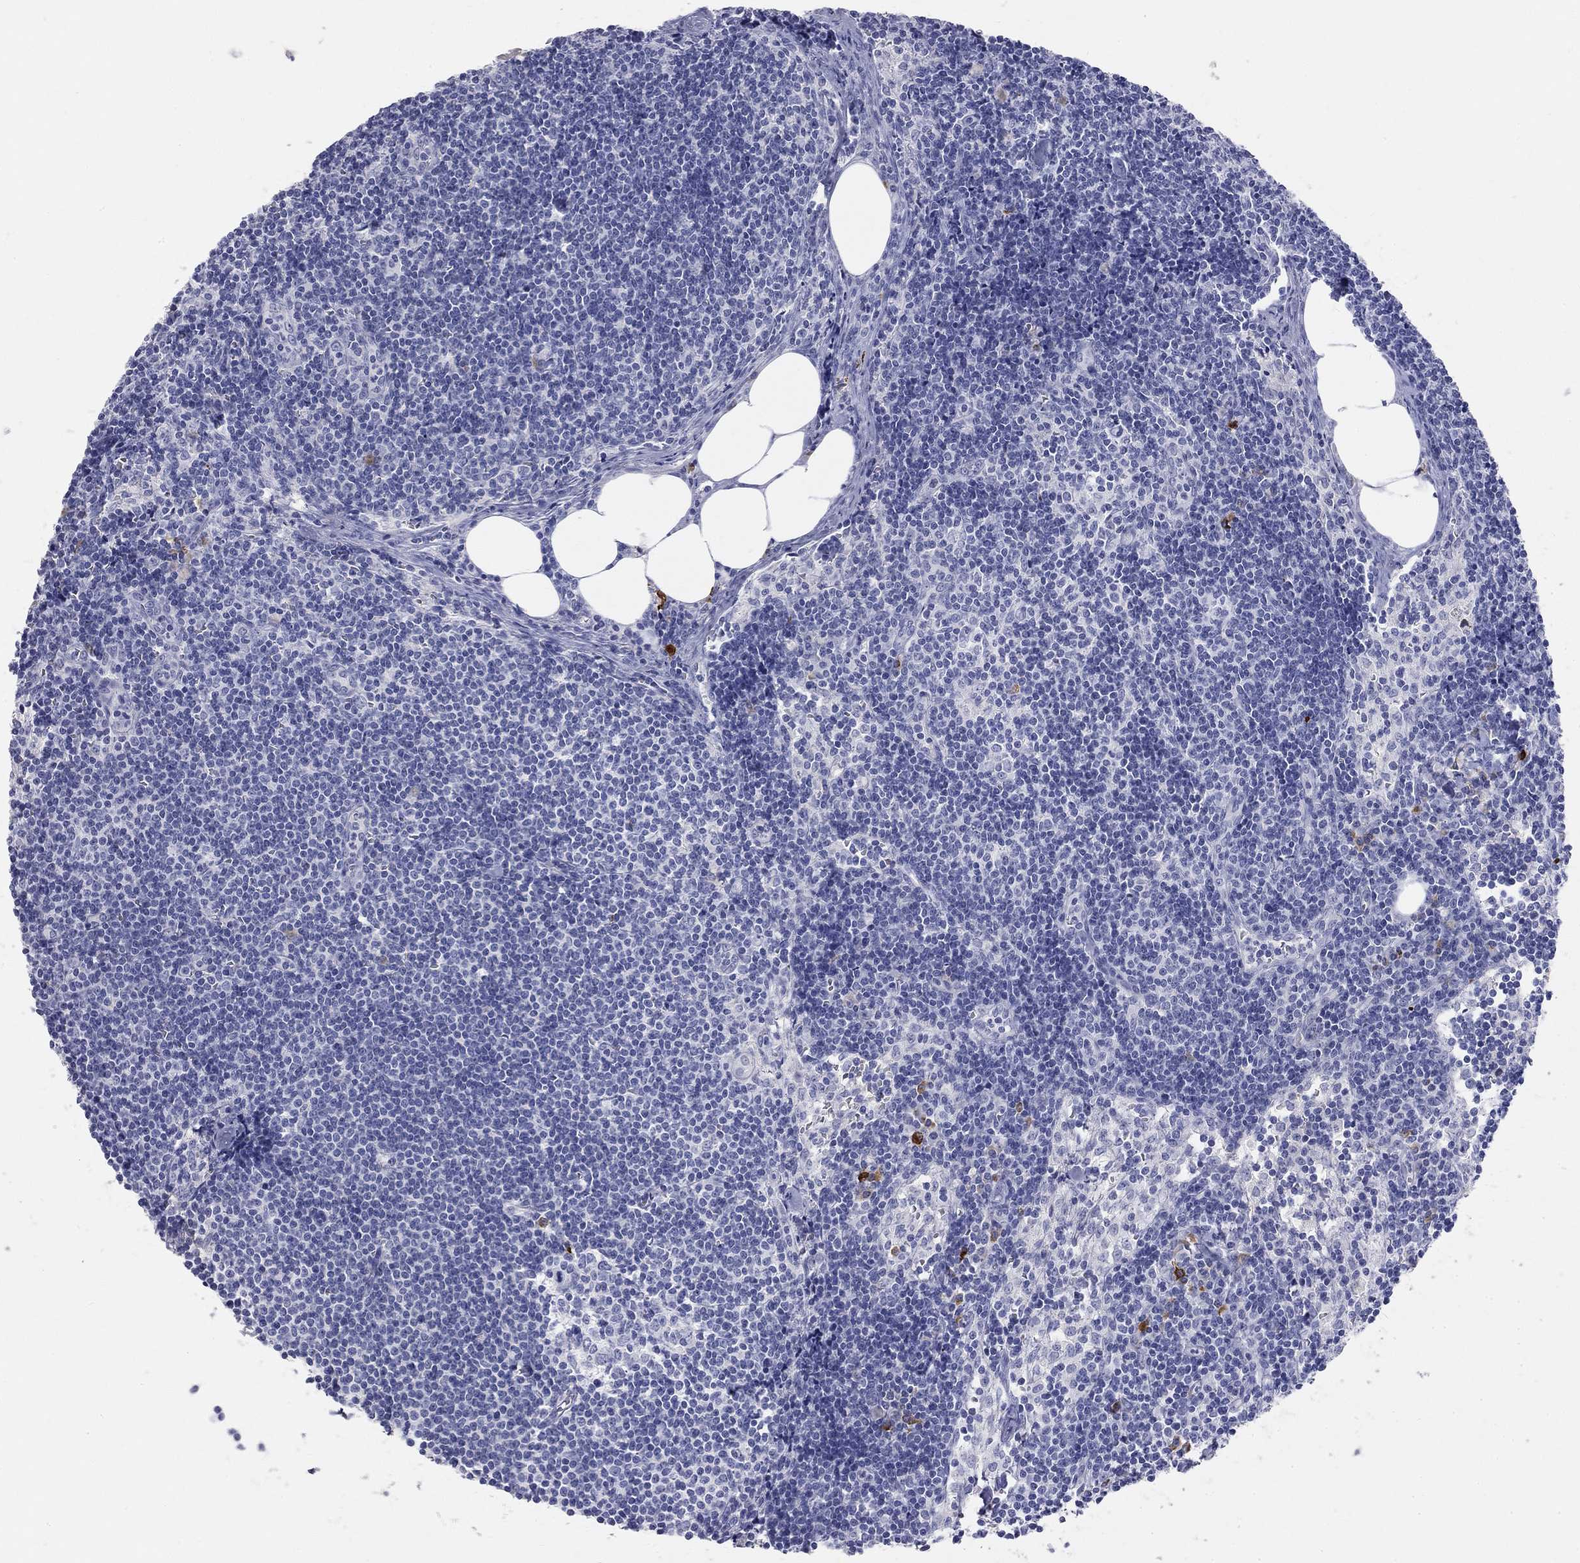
{"staining": {"intensity": "negative", "quantity": "none", "location": "none"}, "tissue": "lymph node", "cell_type": "Germinal center cells", "image_type": "normal", "snomed": [{"axis": "morphology", "description": "Normal tissue, NOS"}, {"axis": "topography", "description": "Lymph node"}], "caption": "The micrograph demonstrates no staining of germinal center cells in benign lymph node.", "gene": "PHOX2B", "patient": {"sex": "female", "age": 51}}